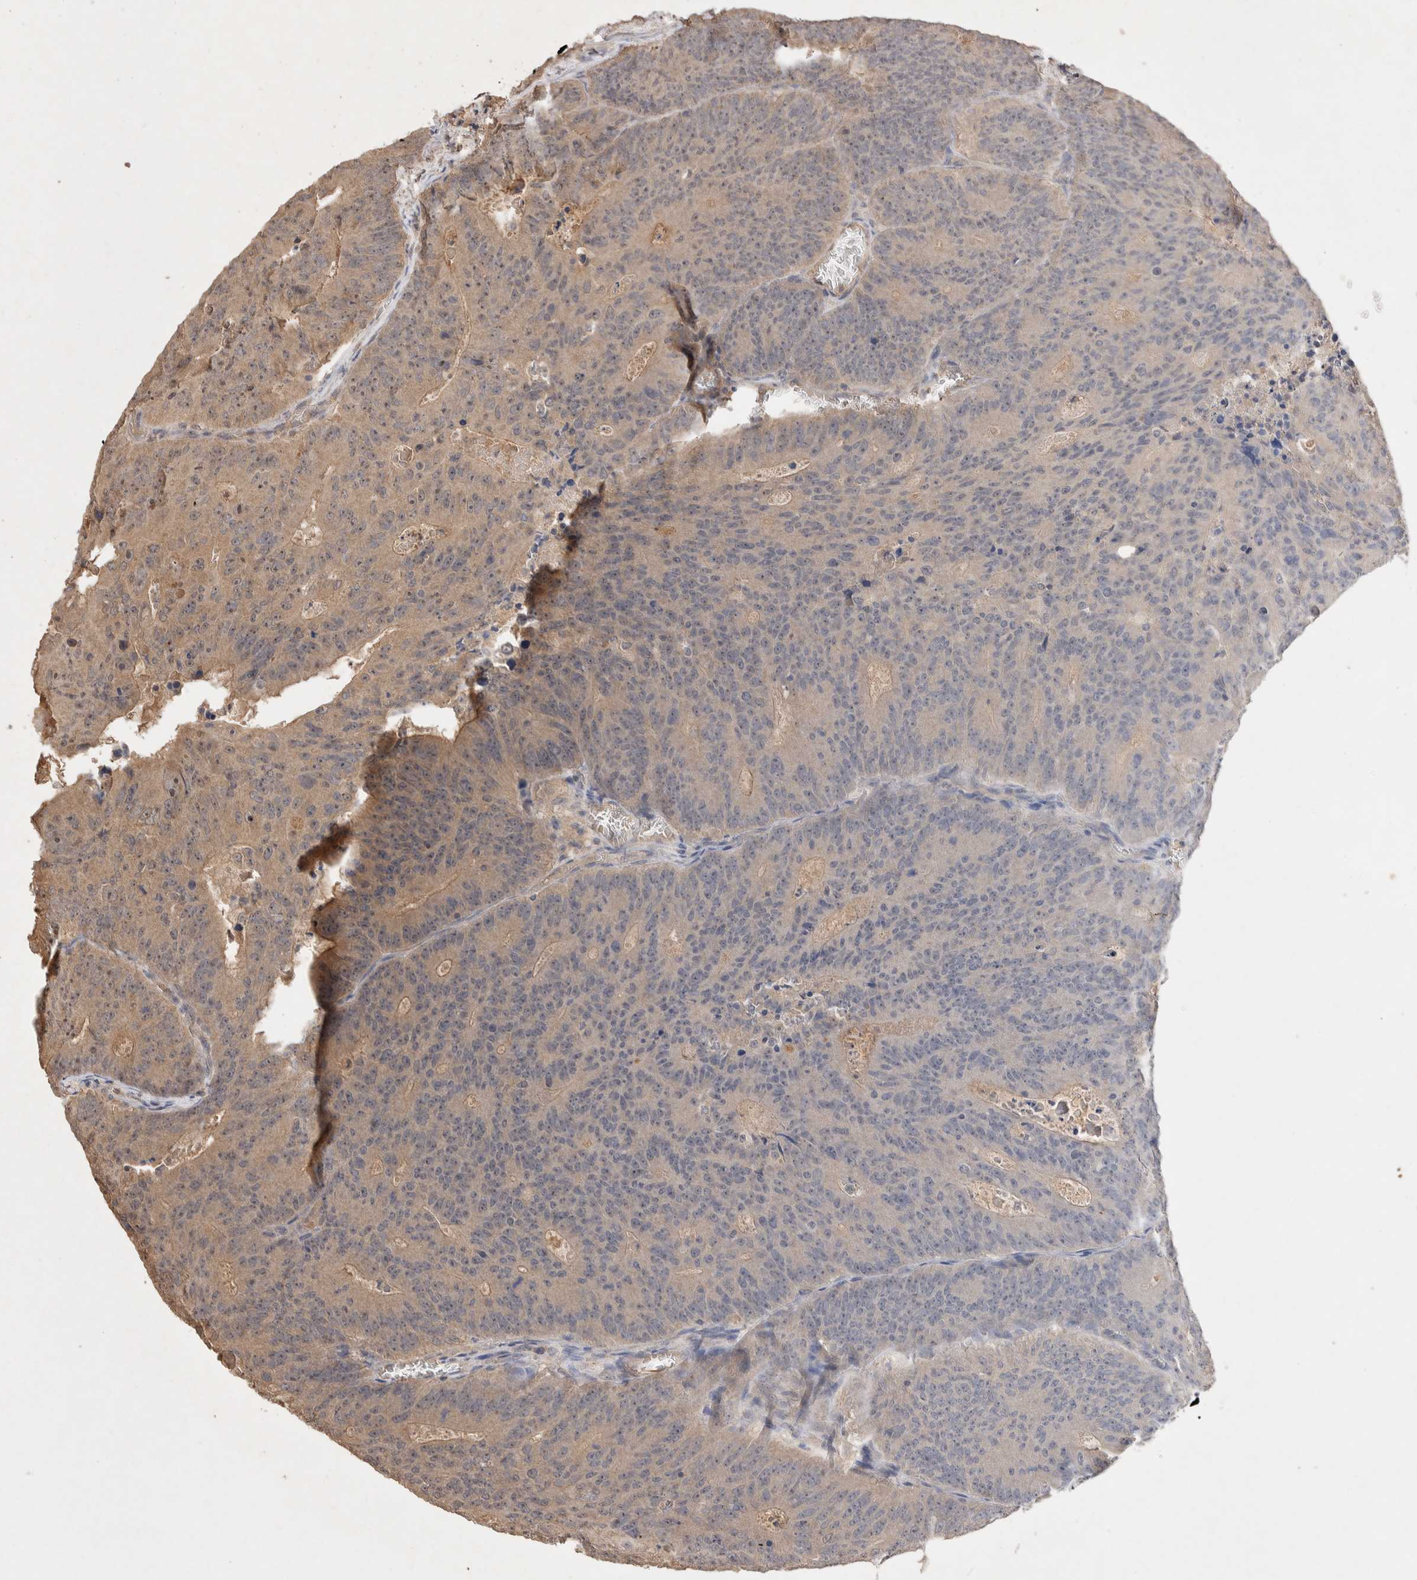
{"staining": {"intensity": "moderate", "quantity": "25%-75%", "location": "cytoplasmic/membranous"}, "tissue": "colorectal cancer", "cell_type": "Tumor cells", "image_type": "cancer", "snomed": [{"axis": "morphology", "description": "Adenocarcinoma, NOS"}, {"axis": "topography", "description": "Colon"}], "caption": "A brown stain labels moderate cytoplasmic/membranous positivity of a protein in adenocarcinoma (colorectal) tumor cells.", "gene": "NSMAF", "patient": {"sex": "male", "age": 87}}